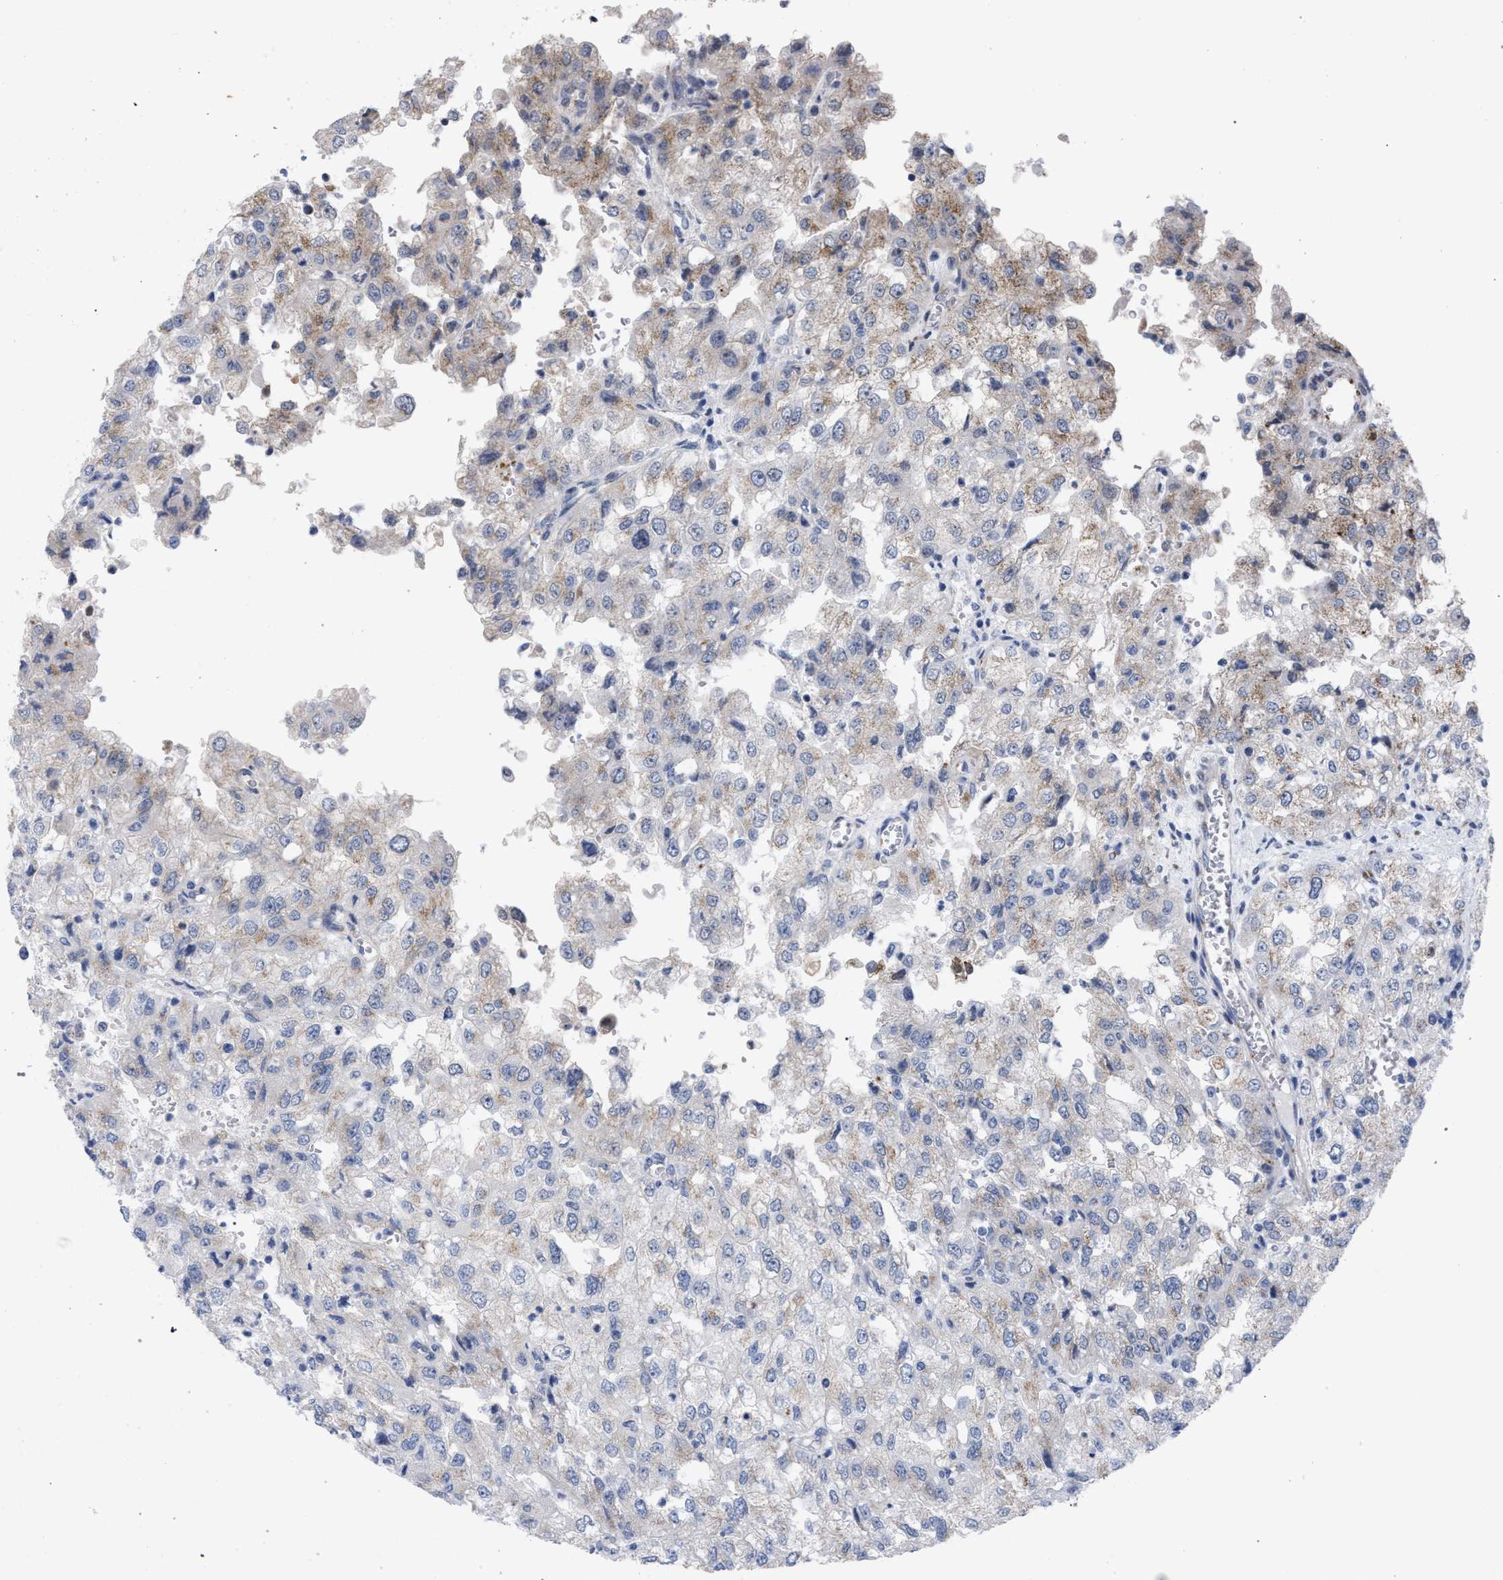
{"staining": {"intensity": "moderate", "quantity": "<25%", "location": "cytoplasmic/membranous"}, "tissue": "renal cancer", "cell_type": "Tumor cells", "image_type": "cancer", "snomed": [{"axis": "morphology", "description": "Adenocarcinoma, NOS"}, {"axis": "topography", "description": "Kidney"}], "caption": "DAB (3,3'-diaminobenzidine) immunohistochemical staining of renal adenocarcinoma exhibits moderate cytoplasmic/membranous protein expression in approximately <25% of tumor cells.", "gene": "GOLGA2", "patient": {"sex": "female", "age": 54}}